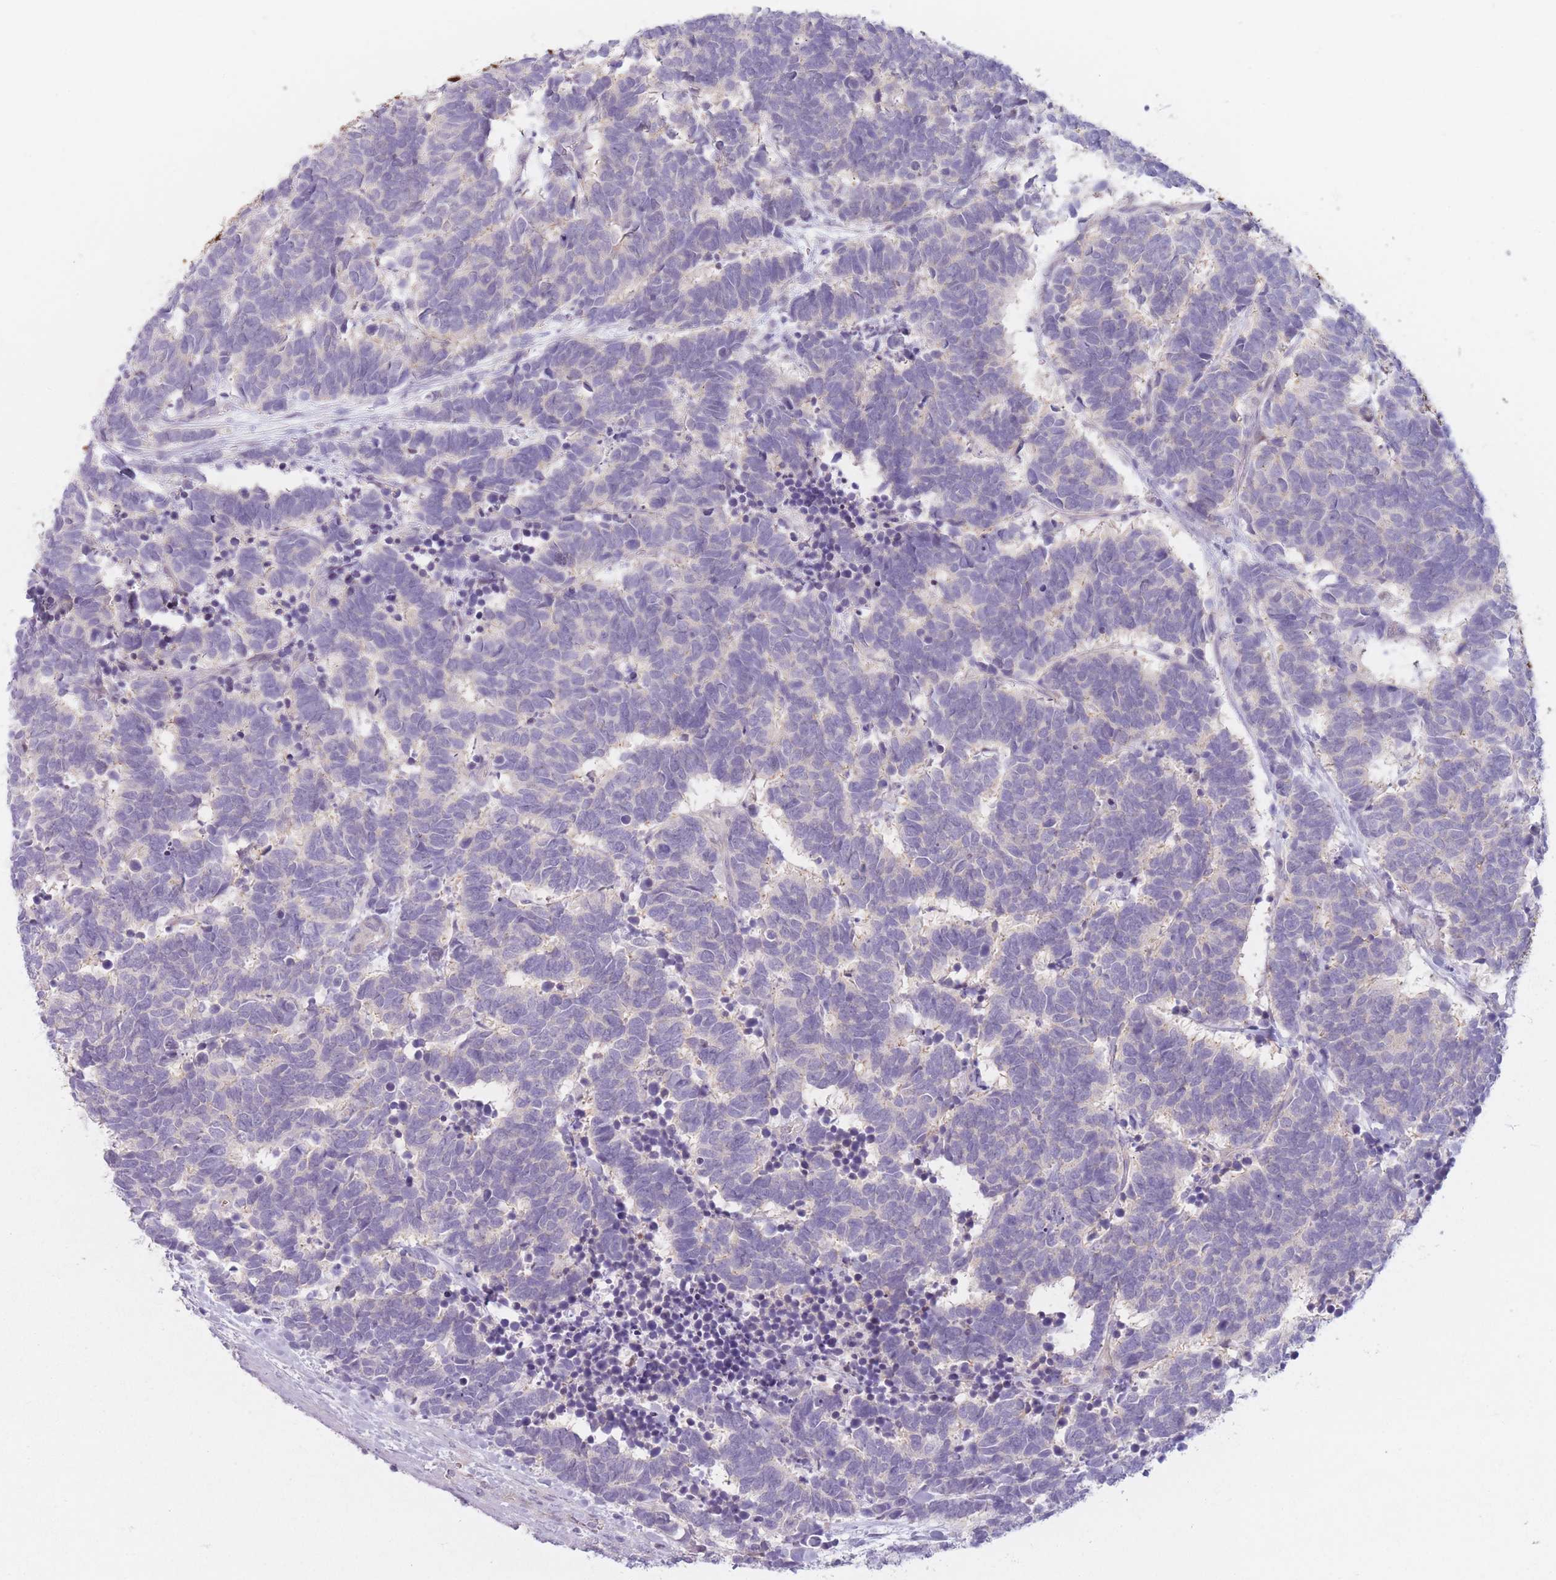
{"staining": {"intensity": "negative", "quantity": "none", "location": "none"}, "tissue": "carcinoid", "cell_type": "Tumor cells", "image_type": "cancer", "snomed": [{"axis": "morphology", "description": "Carcinoma, NOS"}, {"axis": "morphology", "description": "Carcinoid, malignant, NOS"}, {"axis": "topography", "description": "Urinary bladder"}], "caption": "This is an IHC histopathology image of human carcinoid. There is no expression in tumor cells.", "gene": "ZNF439", "patient": {"sex": "male", "age": 57}}